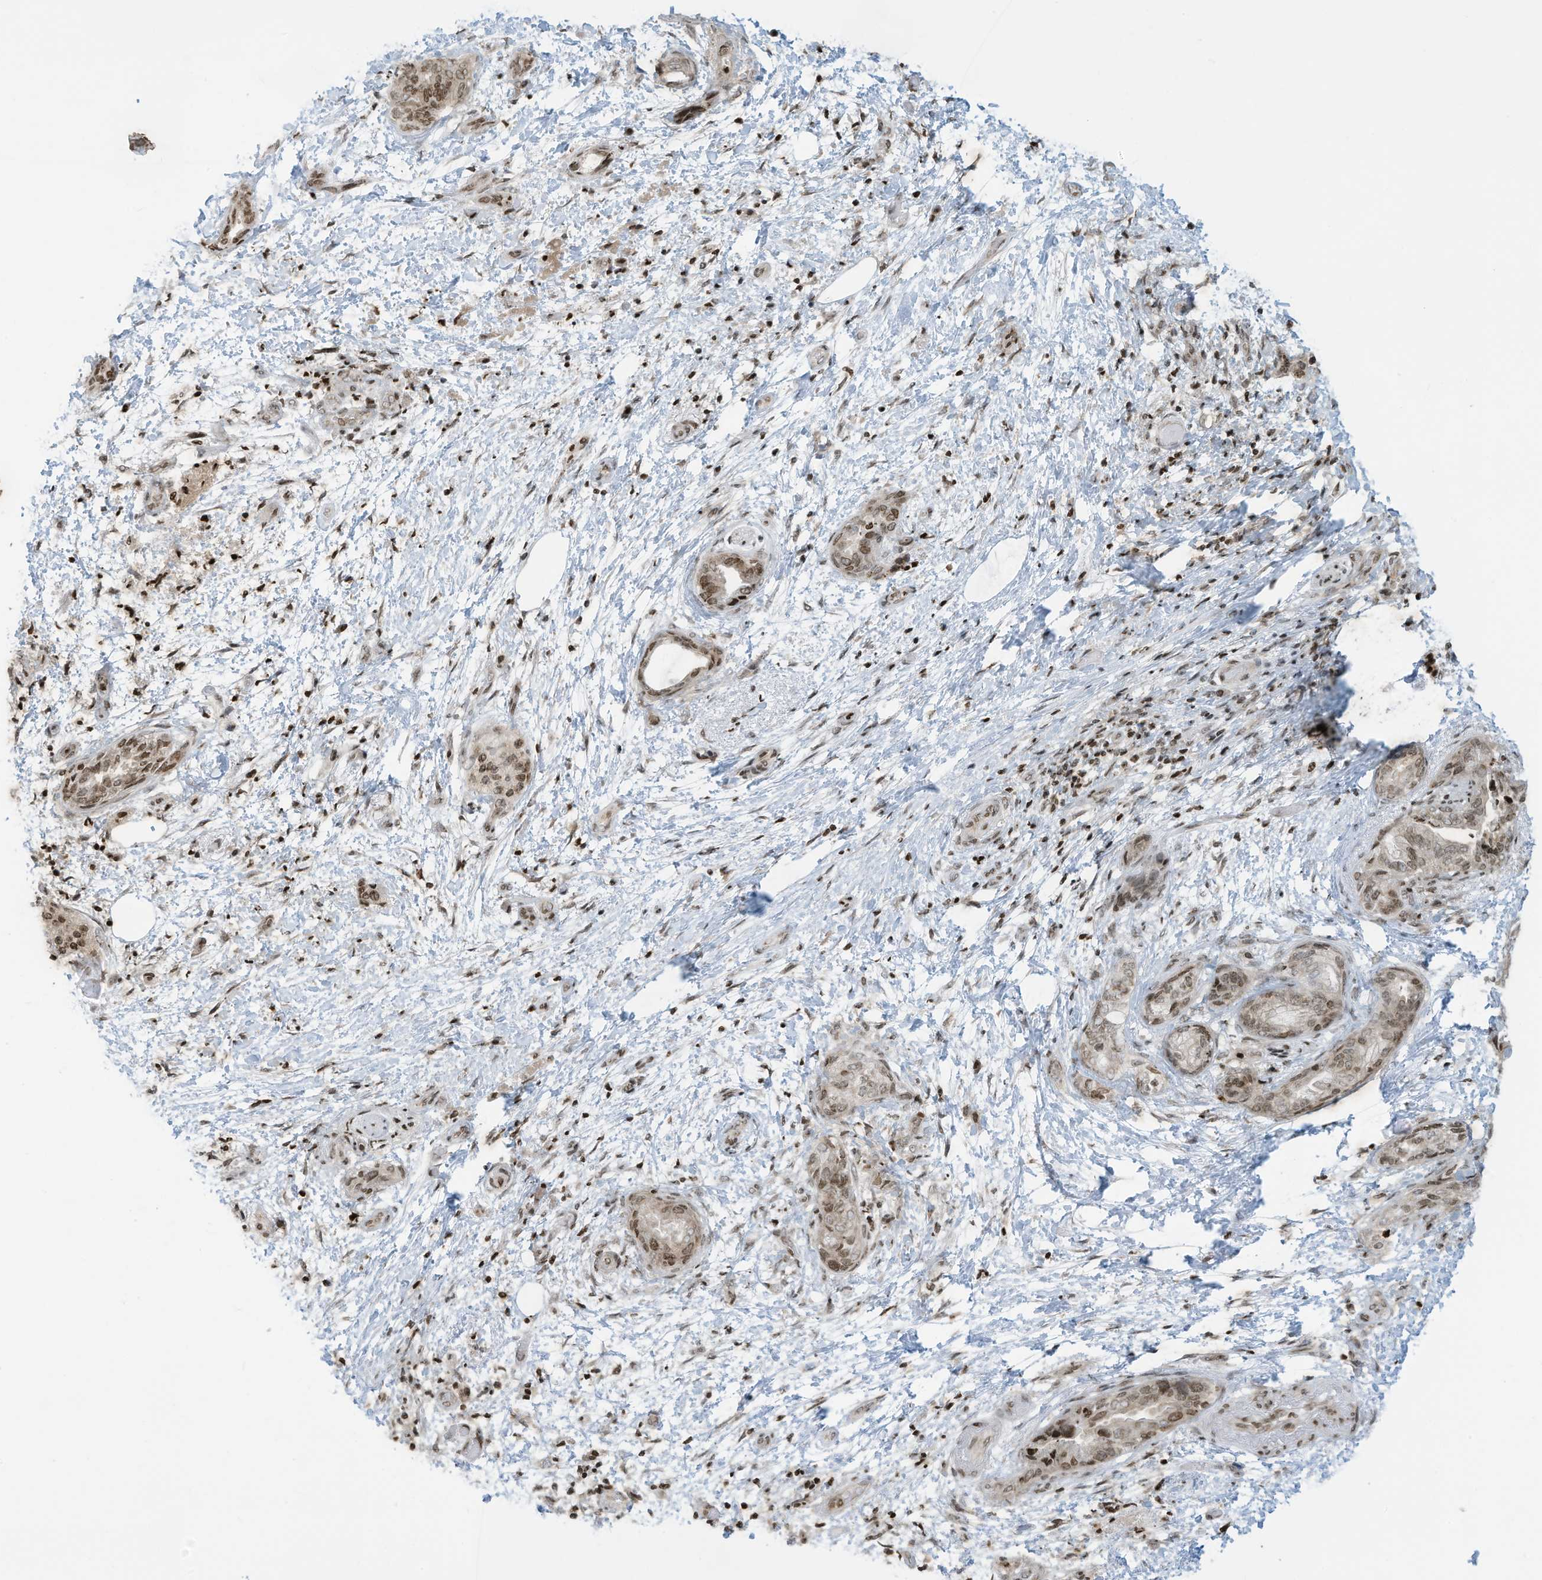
{"staining": {"intensity": "moderate", "quantity": ">75%", "location": "nuclear"}, "tissue": "pancreatic cancer", "cell_type": "Tumor cells", "image_type": "cancer", "snomed": [{"axis": "morphology", "description": "Normal tissue, NOS"}, {"axis": "morphology", "description": "Adenocarcinoma, NOS"}, {"axis": "topography", "description": "Pancreas"}, {"axis": "topography", "description": "Peripheral nerve tissue"}], "caption": "Immunohistochemistry (IHC) image of human pancreatic cancer (adenocarcinoma) stained for a protein (brown), which displays medium levels of moderate nuclear positivity in approximately >75% of tumor cells.", "gene": "ADI1", "patient": {"sex": "female", "age": 63}}